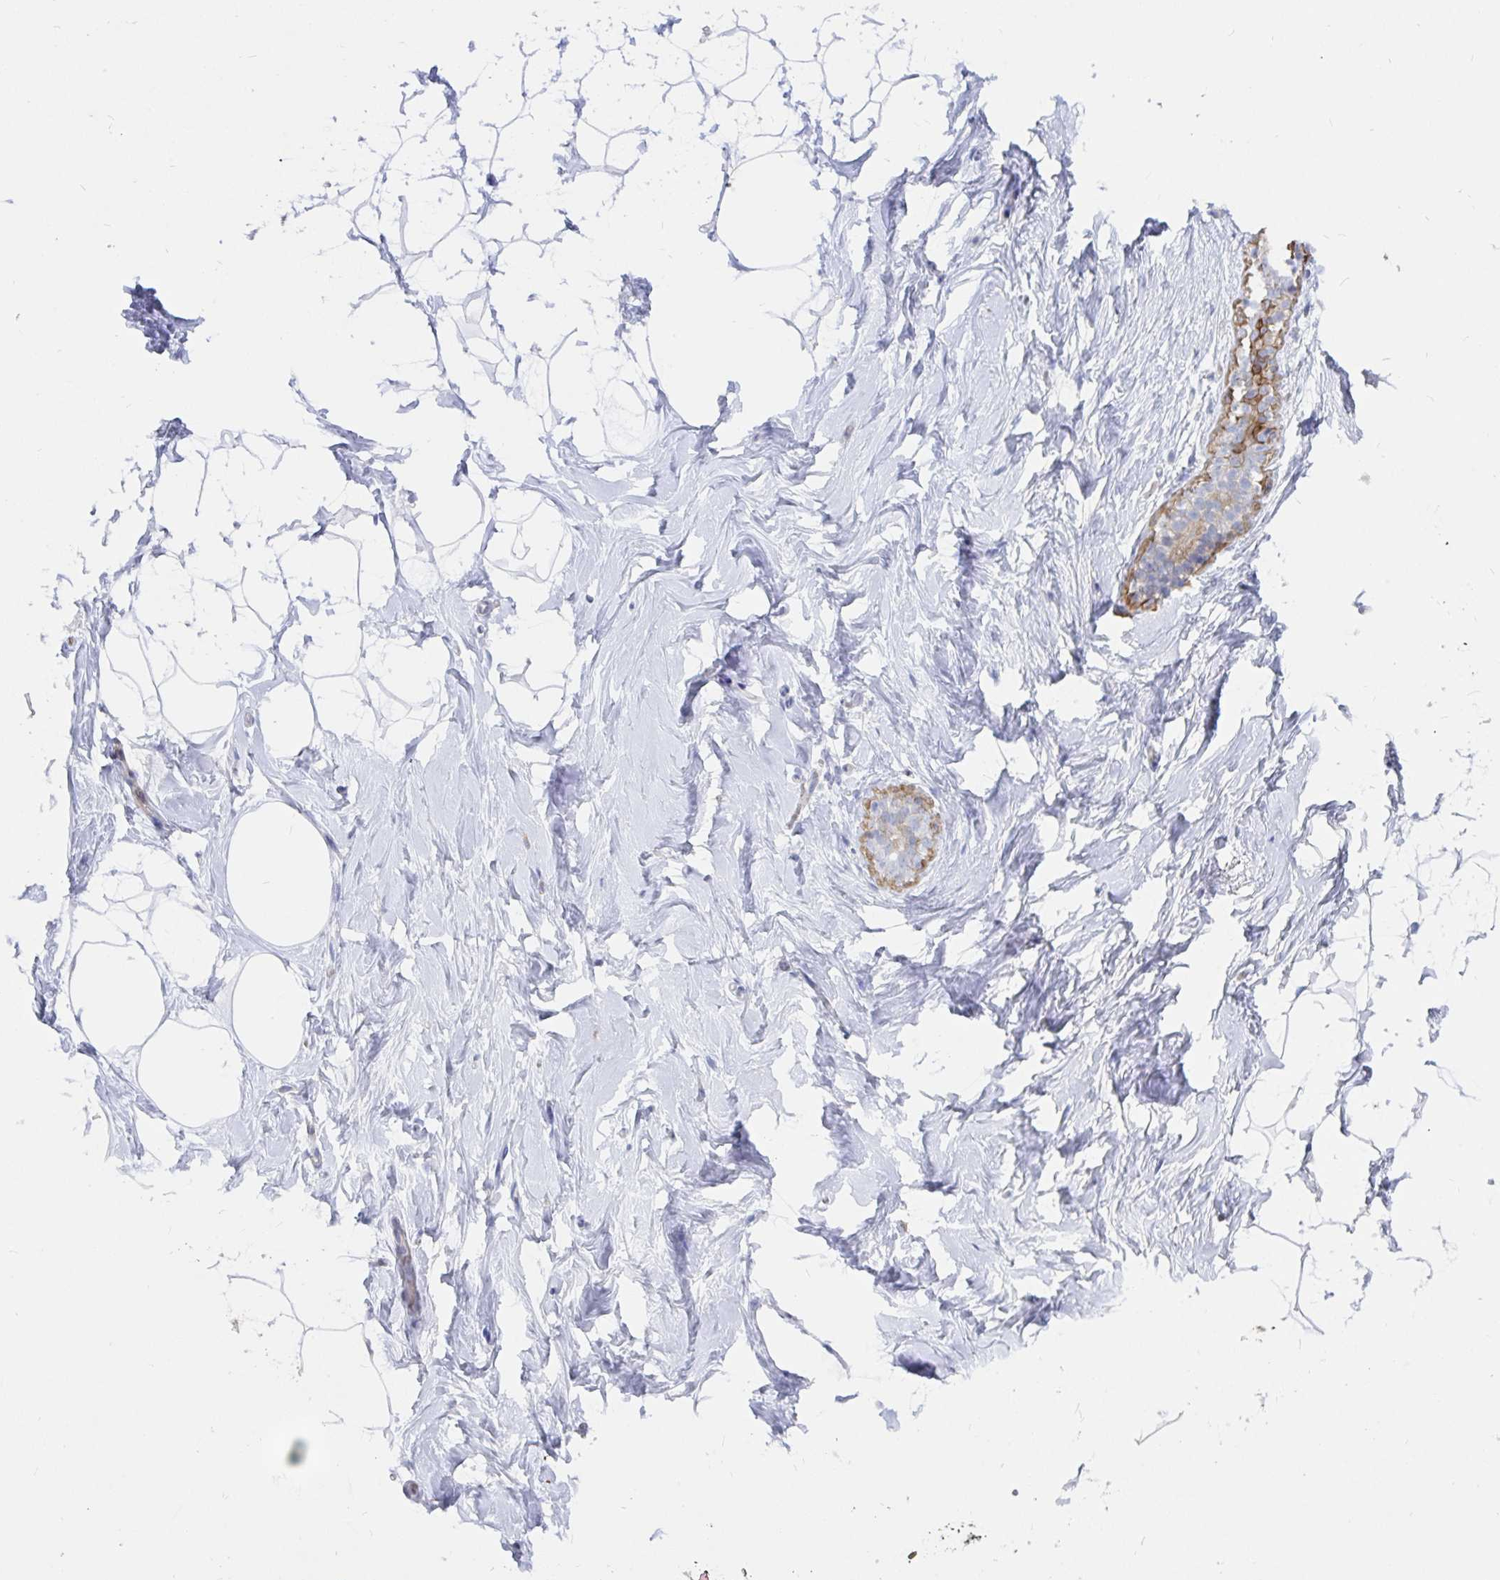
{"staining": {"intensity": "negative", "quantity": "none", "location": "none"}, "tissue": "breast", "cell_type": "Adipocytes", "image_type": "normal", "snomed": [{"axis": "morphology", "description": "Normal tissue, NOS"}, {"axis": "topography", "description": "Breast"}], "caption": "This photomicrograph is of unremarkable breast stained with IHC to label a protein in brown with the nuclei are counter-stained blue. There is no staining in adipocytes.", "gene": "KCTD19", "patient": {"sex": "female", "age": 32}}